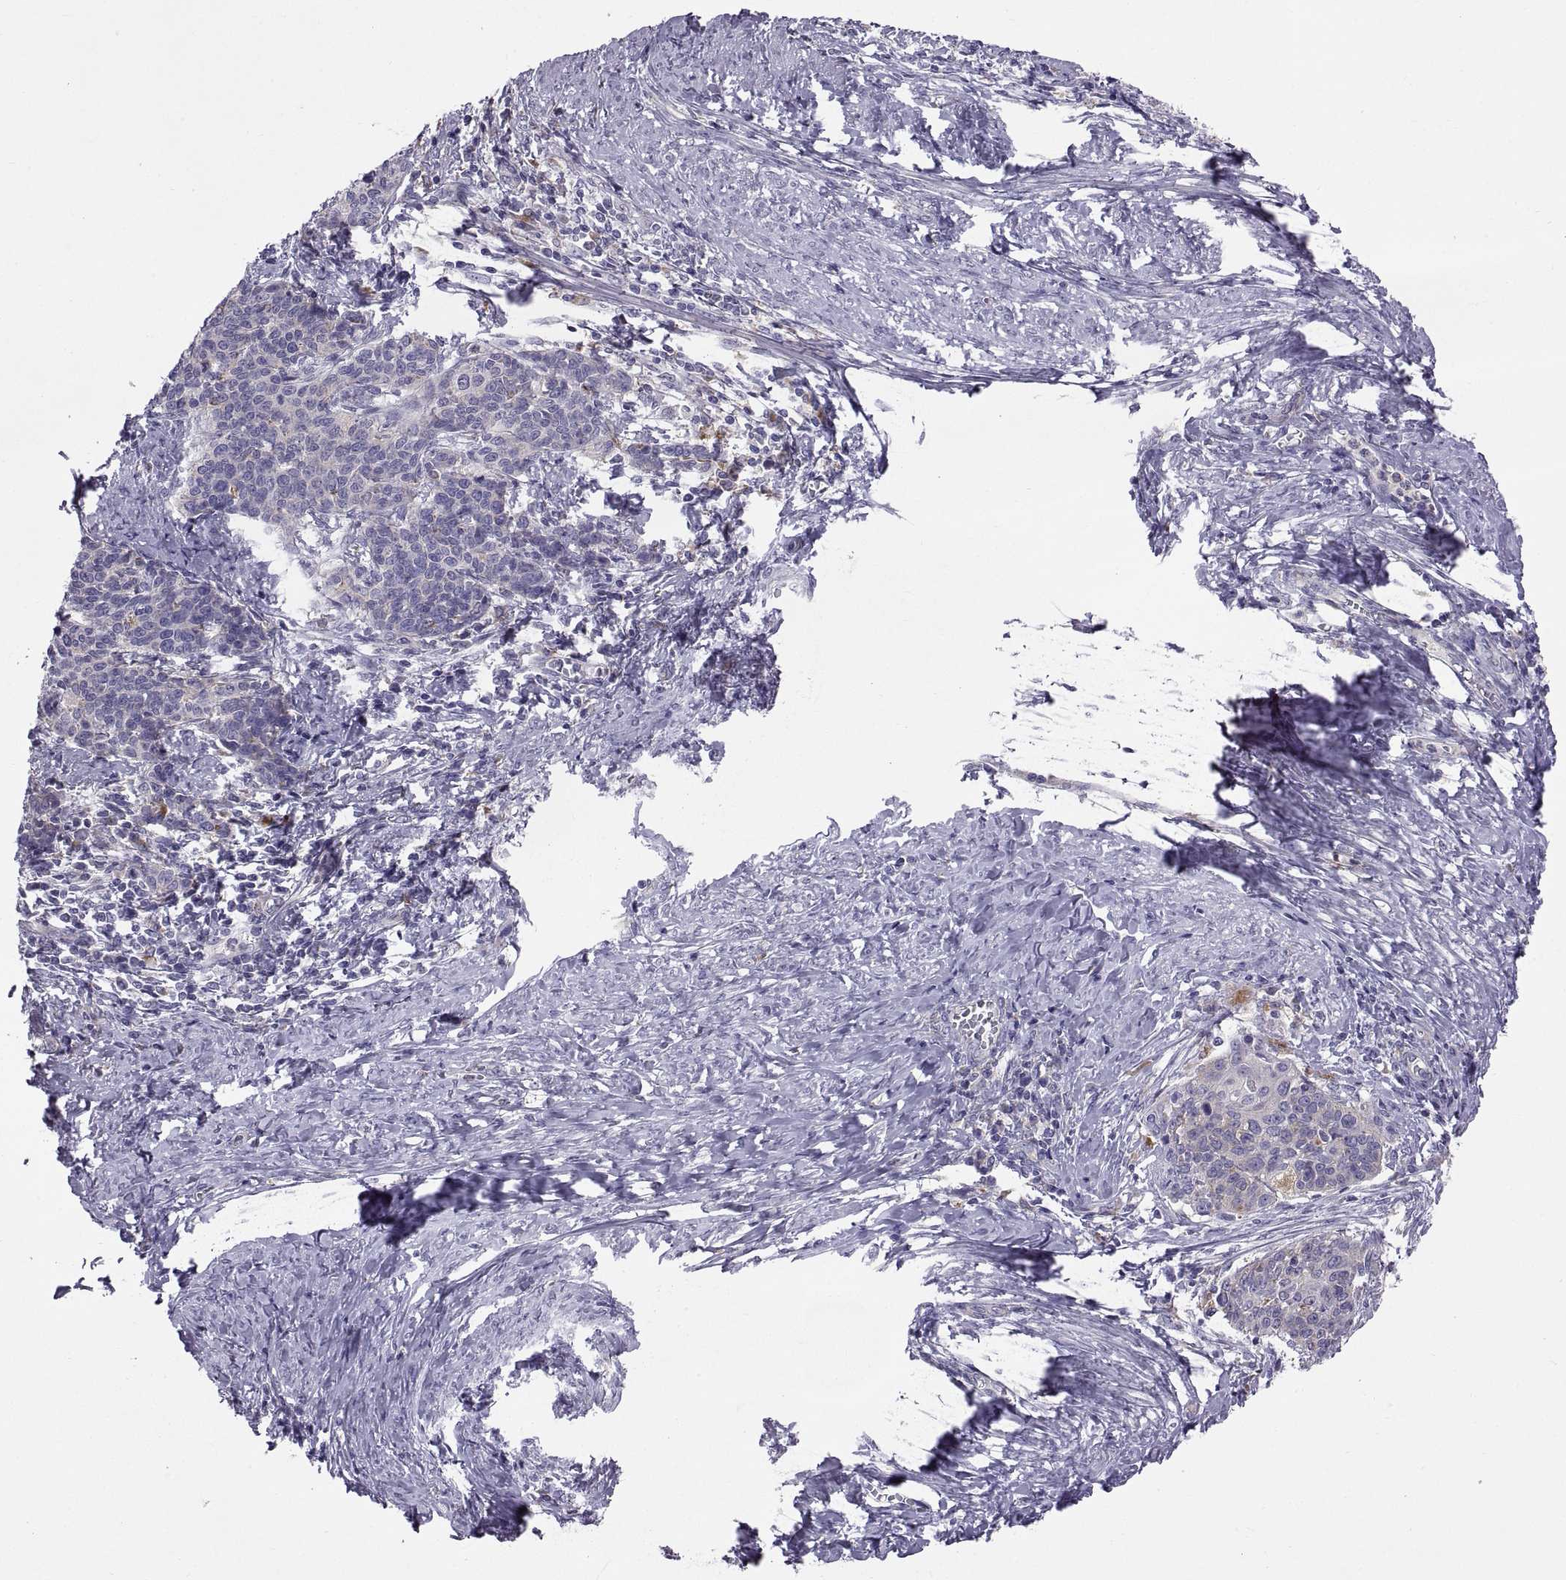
{"staining": {"intensity": "negative", "quantity": "none", "location": "none"}, "tissue": "cervical cancer", "cell_type": "Tumor cells", "image_type": "cancer", "snomed": [{"axis": "morphology", "description": "Squamous cell carcinoma, NOS"}, {"axis": "topography", "description": "Cervix"}], "caption": "High power microscopy histopathology image of an IHC photomicrograph of cervical cancer, revealing no significant positivity in tumor cells. (Immunohistochemistry (ihc), brightfield microscopy, high magnification).", "gene": "ARSL", "patient": {"sex": "female", "age": 39}}